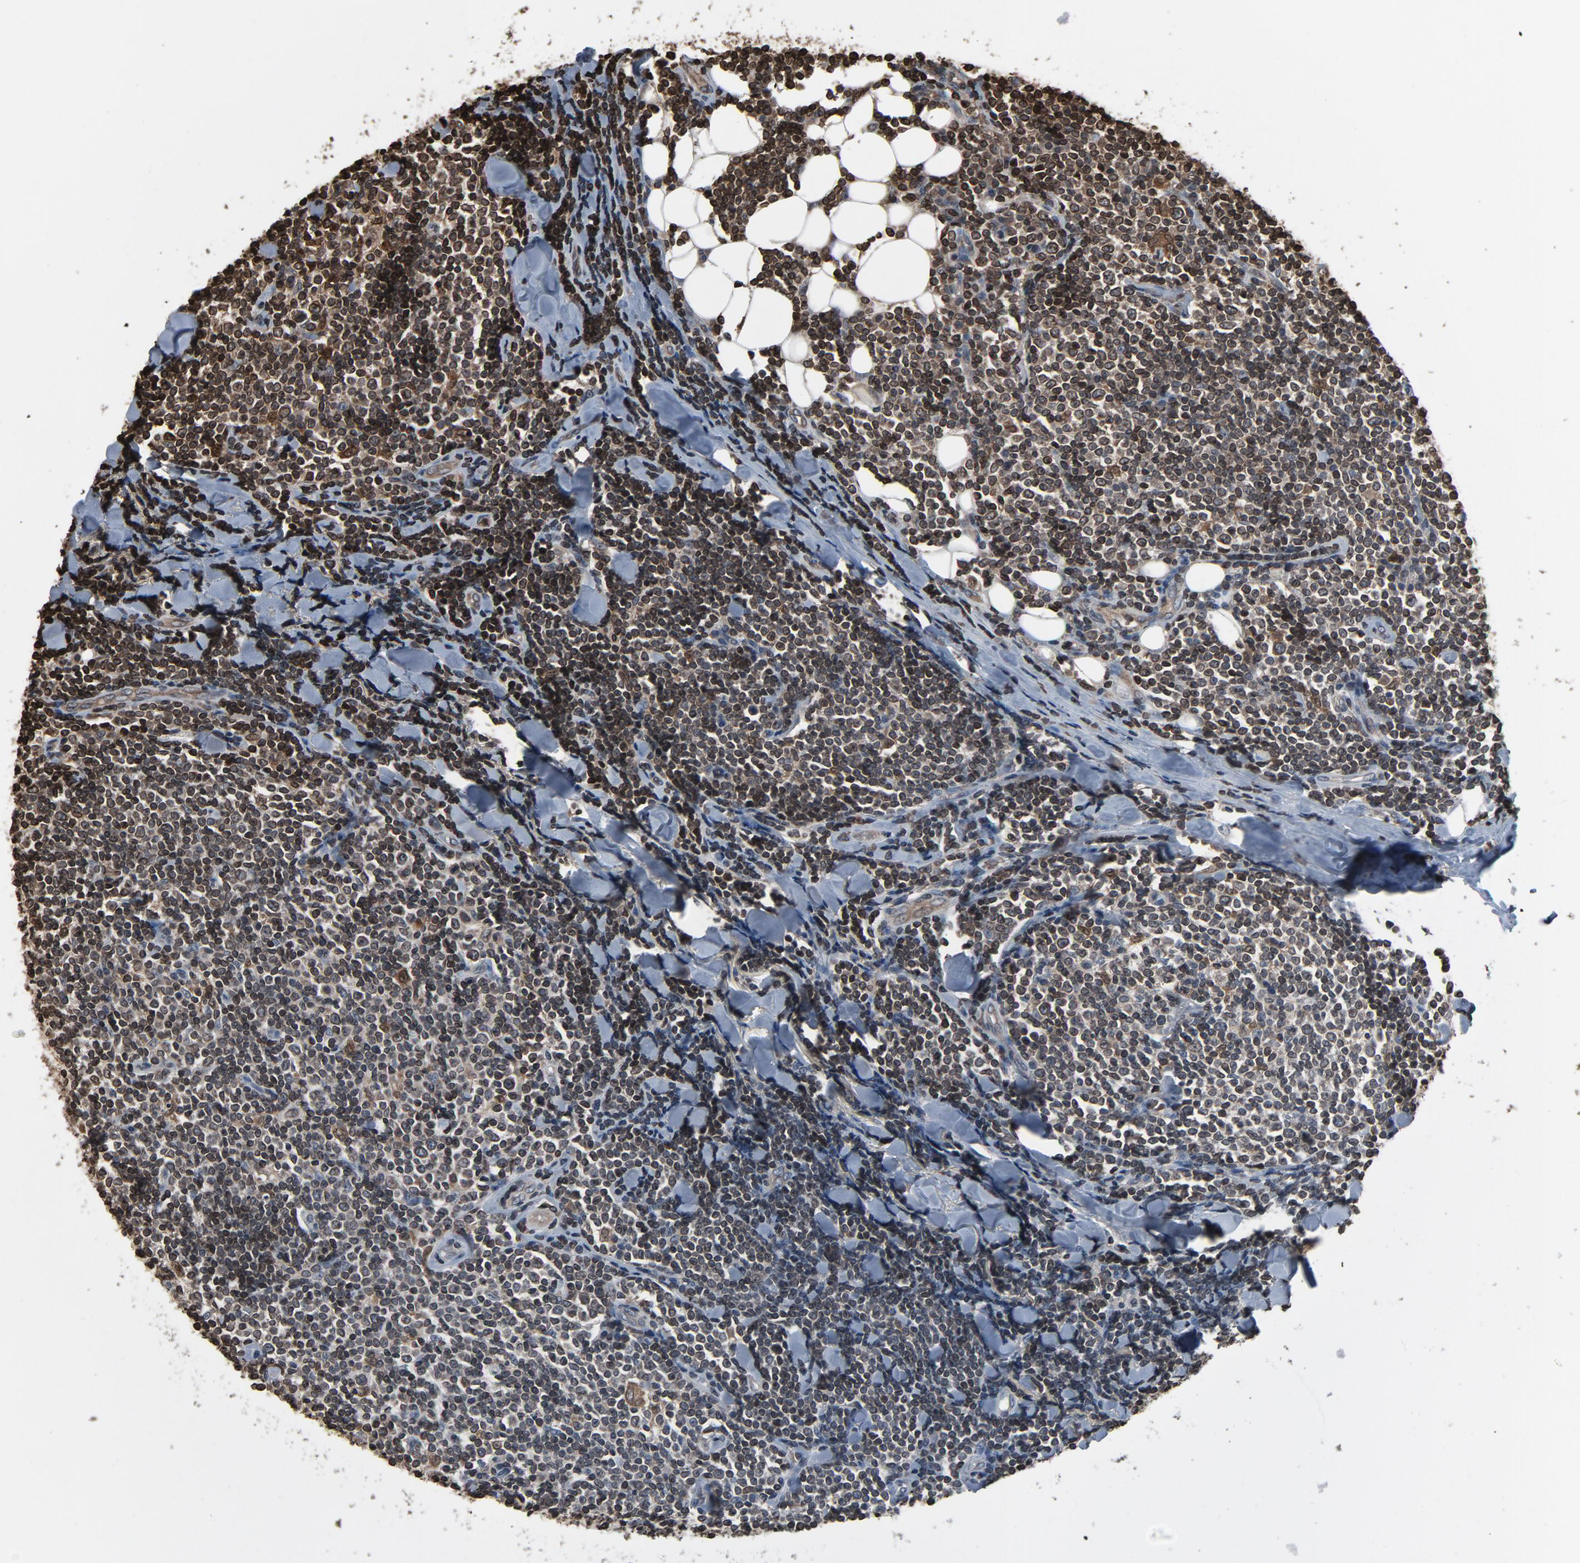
{"staining": {"intensity": "negative", "quantity": "none", "location": "none"}, "tissue": "lymphoma", "cell_type": "Tumor cells", "image_type": "cancer", "snomed": [{"axis": "morphology", "description": "Malignant lymphoma, non-Hodgkin's type, Low grade"}, {"axis": "topography", "description": "Soft tissue"}], "caption": "Tumor cells show no significant protein expression in lymphoma. (DAB immunohistochemistry (IHC), high magnification).", "gene": "UBE2D1", "patient": {"sex": "male", "age": 92}}